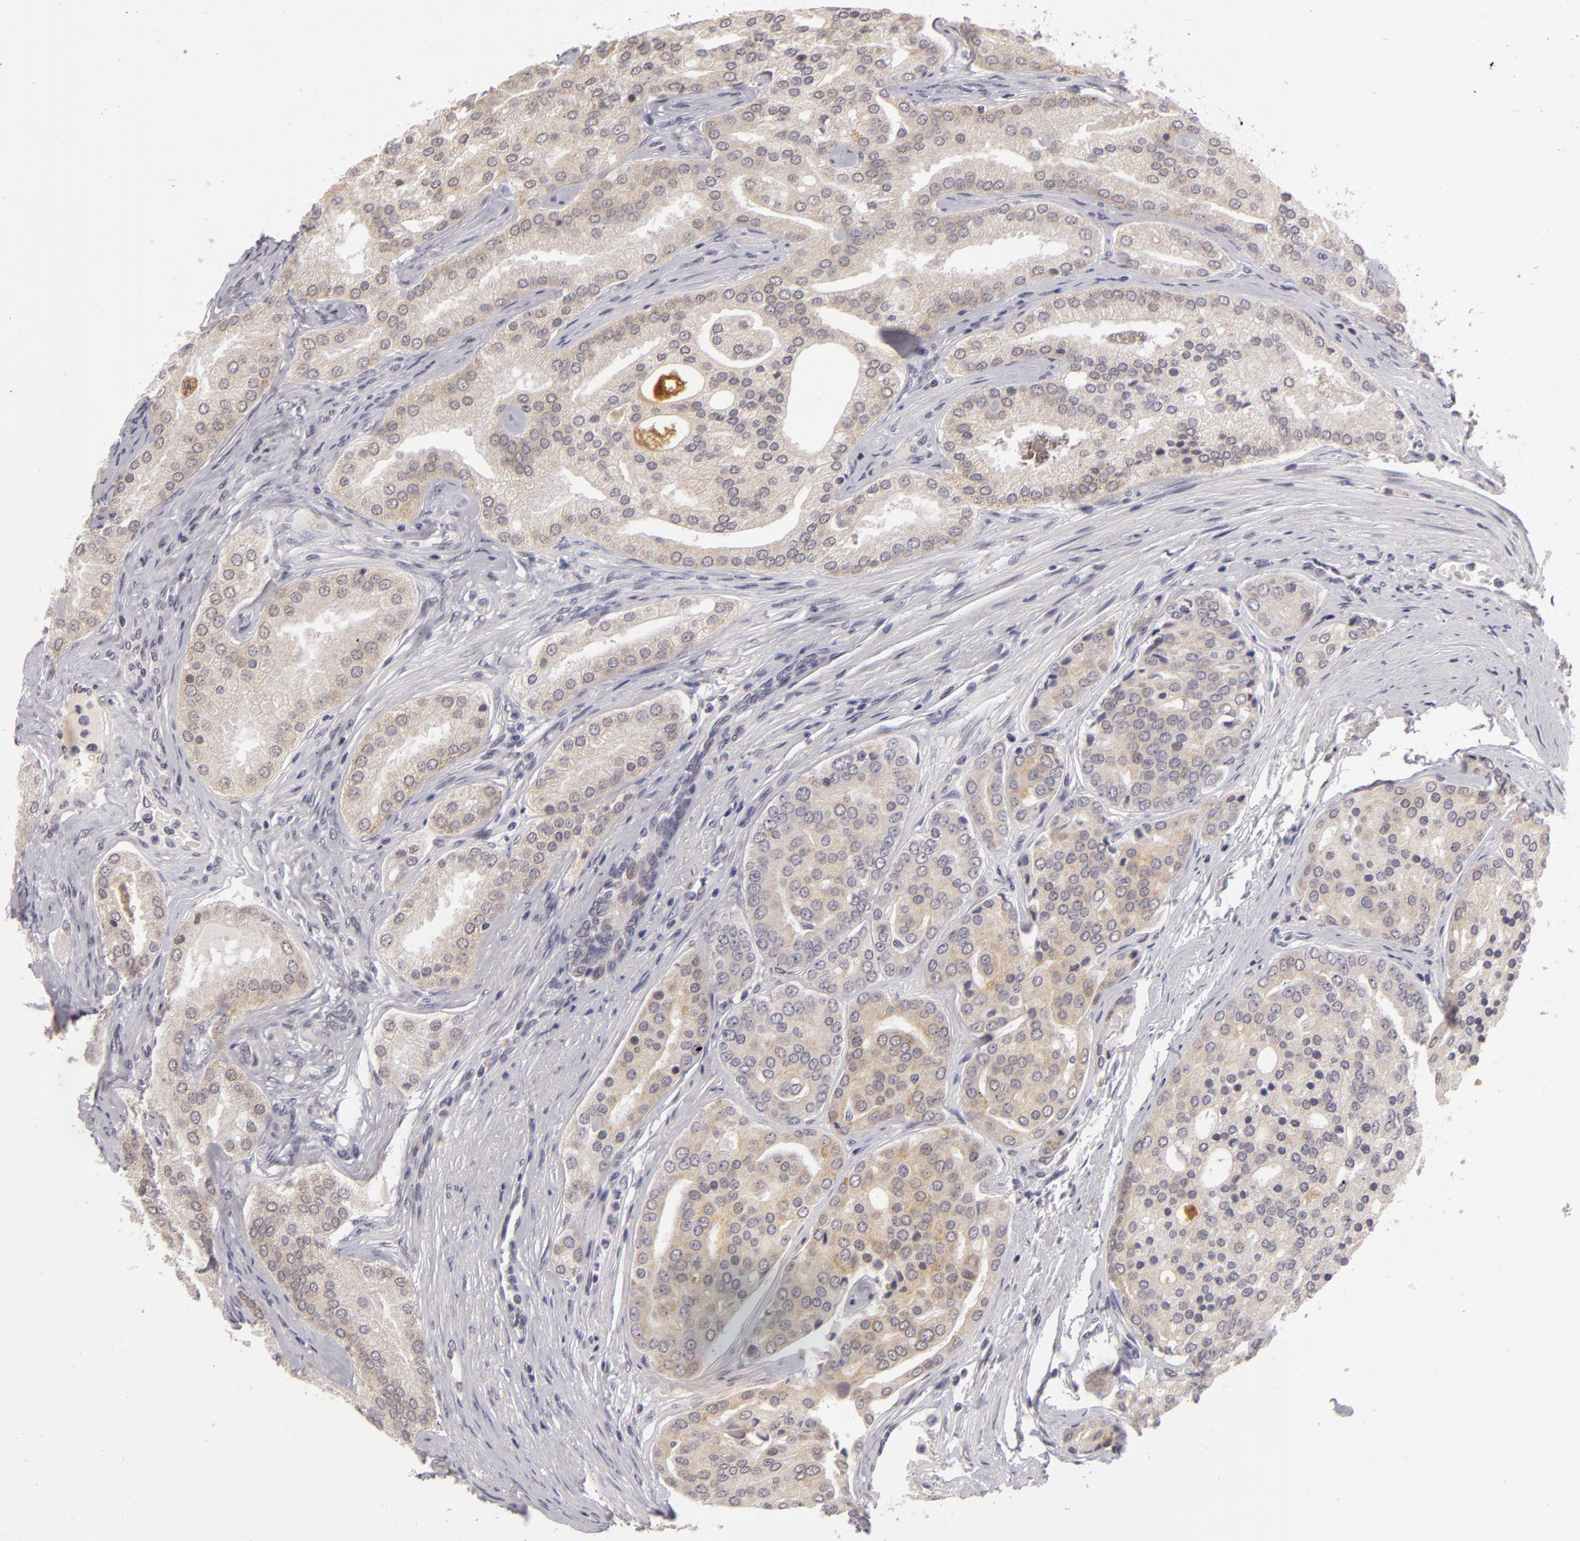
{"staining": {"intensity": "weak", "quantity": ">75%", "location": "cytoplasmic/membranous"}, "tissue": "prostate cancer", "cell_type": "Tumor cells", "image_type": "cancer", "snomed": [{"axis": "morphology", "description": "Adenocarcinoma, High grade"}, {"axis": "topography", "description": "Prostate"}], "caption": "DAB (3,3'-diaminobenzidine) immunohistochemical staining of prostate high-grade adenocarcinoma demonstrates weak cytoplasmic/membranous protein positivity in about >75% of tumor cells. (brown staining indicates protein expression, while blue staining denotes nuclei).", "gene": "ZNF205", "patient": {"sex": "male", "age": 64}}